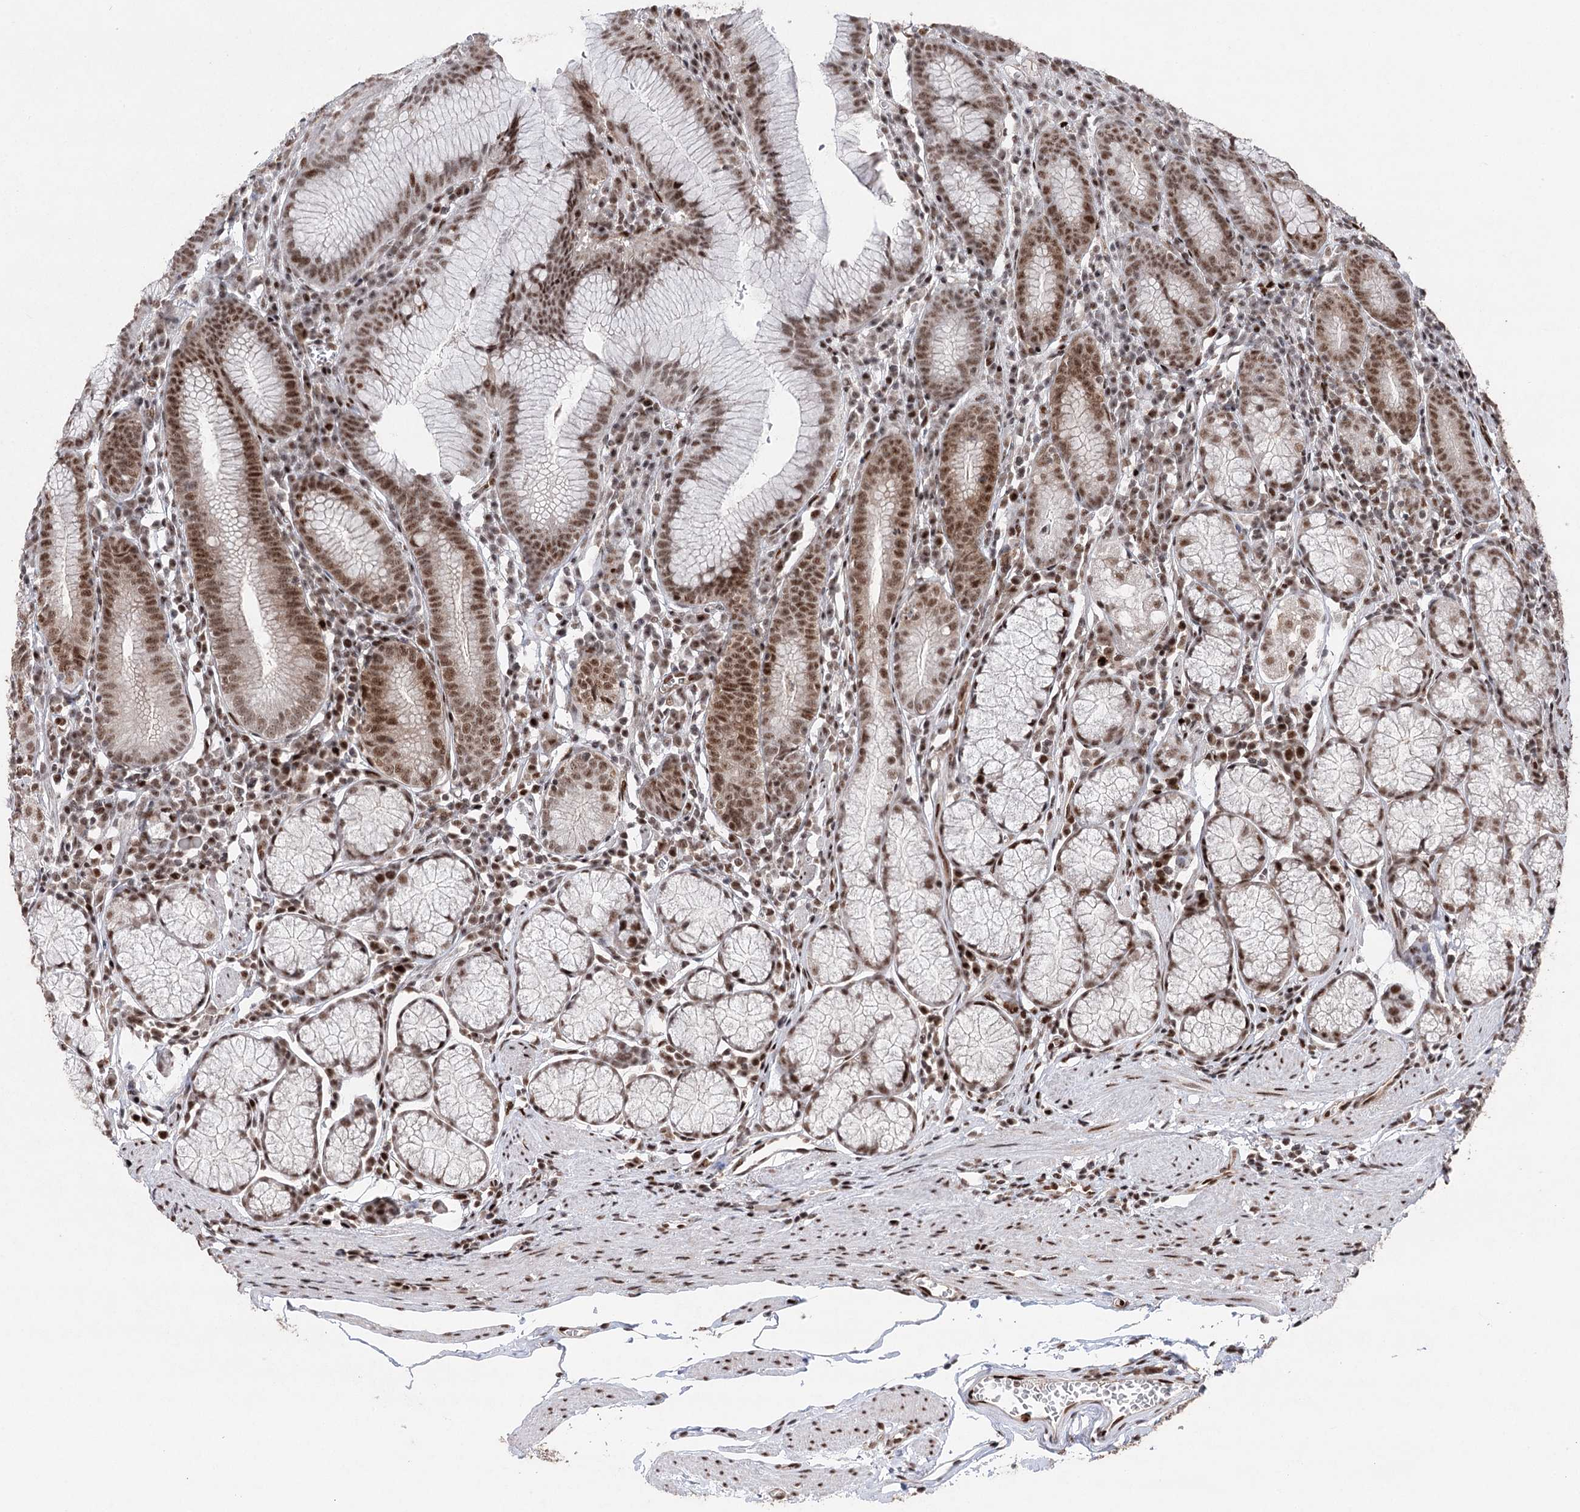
{"staining": {"intensity": "strong", "quantity": ">75%", "location": "nuclear"}, "tissue": "stomach", "cell_type": "Glandular cells", "image_type": "normal", "snomed": [{"axis": "morphology", "description": "Normal tissue, NOS"}, {"axis": "topography", "description": "Stomach"}], "caption": "DAB (3,3'-diaminobenzidine) immunohistochemical staining of normal stomach demonstrates strong nuclear protein positivity in about >75% of glandular cells. (DAB (3,3'-diaminobenzidine) IHC, brown staining for protein, blue staining for nuclei).", "gene": "PDCD4", "patient": {"sex": "male", "age": 55}}